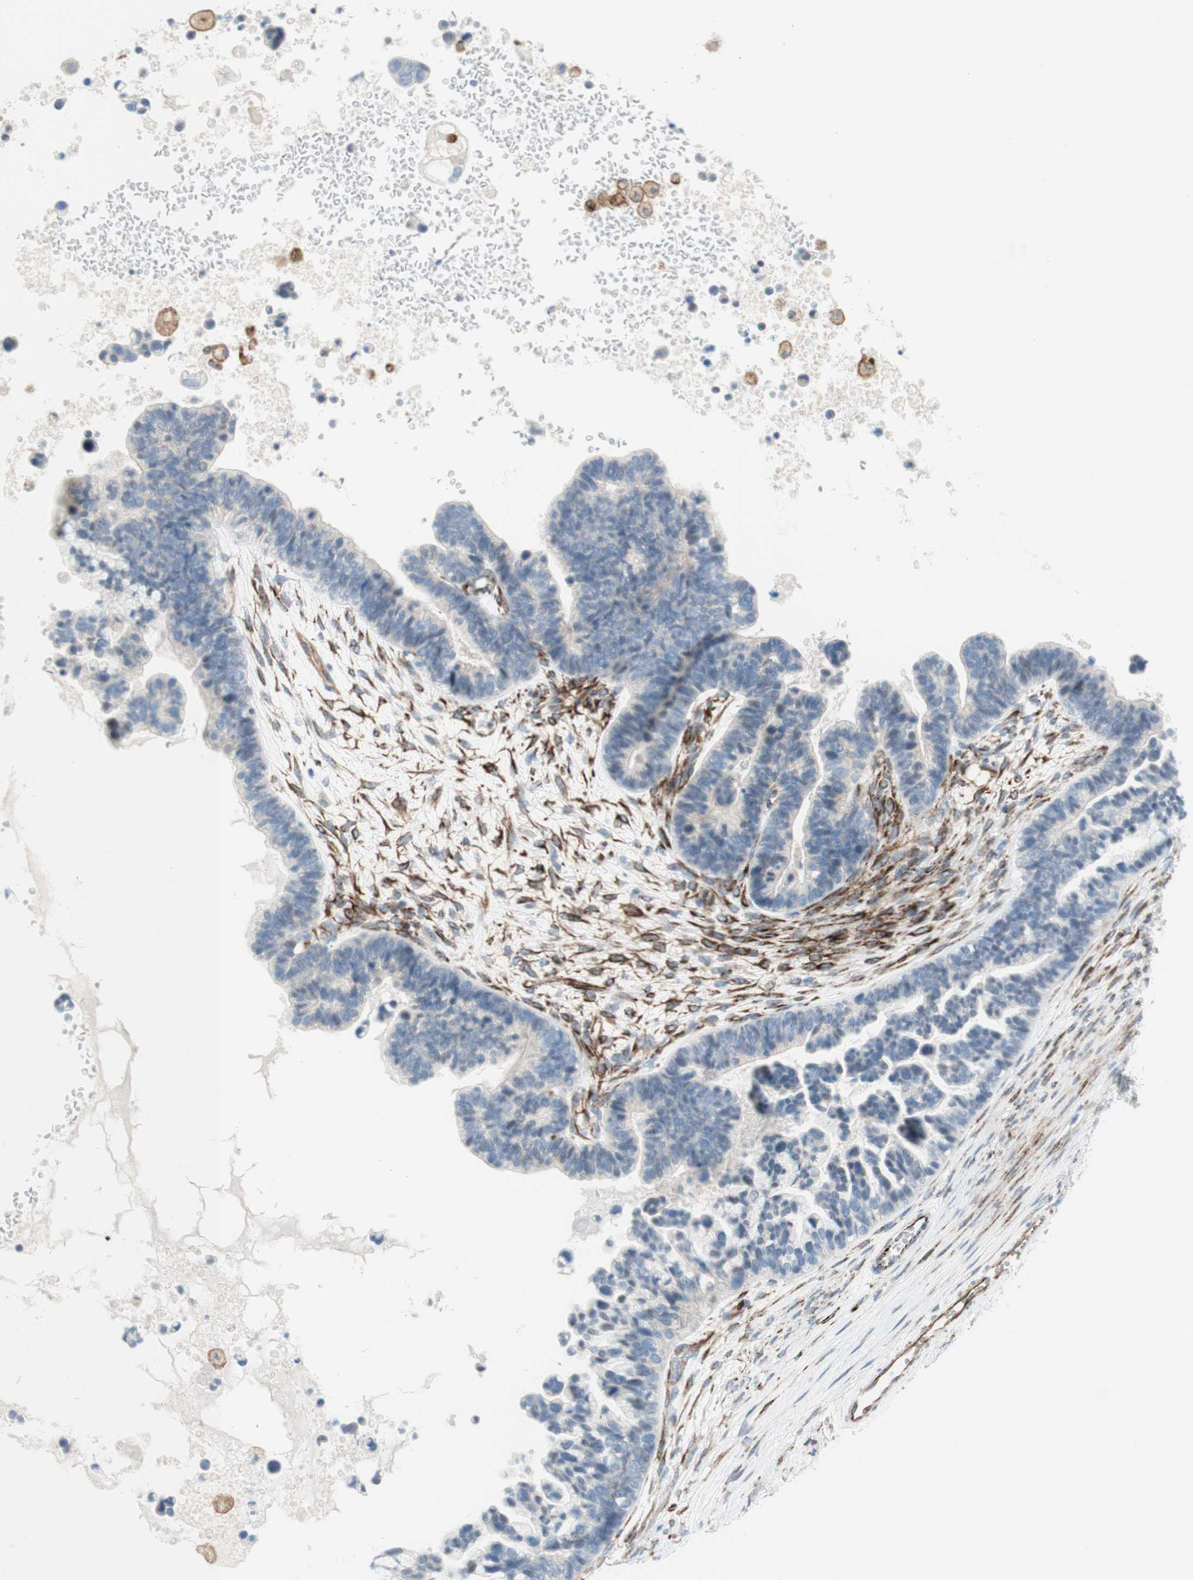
{"staining": {"intensity": "weak", "quantity": "25%-75%", "location": "cytoplasmic/membranous"}, "tissue": "ovarian cancer", "cell_type": "Tumor cells", "image_type": "cancer", "snomed": [{"axis": "morphology", "description": "Cystadenocarcinoma, serous, NOS"}, {"axis": "topography", "description": "Ovary"}], "caption": "Immunohistochemistry (IHC) of serous cystadenocarcinoma (ovarian) displays low levels of weak cytoplasmic/membranous expression in approximately 25%-75% of tumor cells.", "gene": "POU2AF1", "patient": {"sex": "female", "age": 56}}